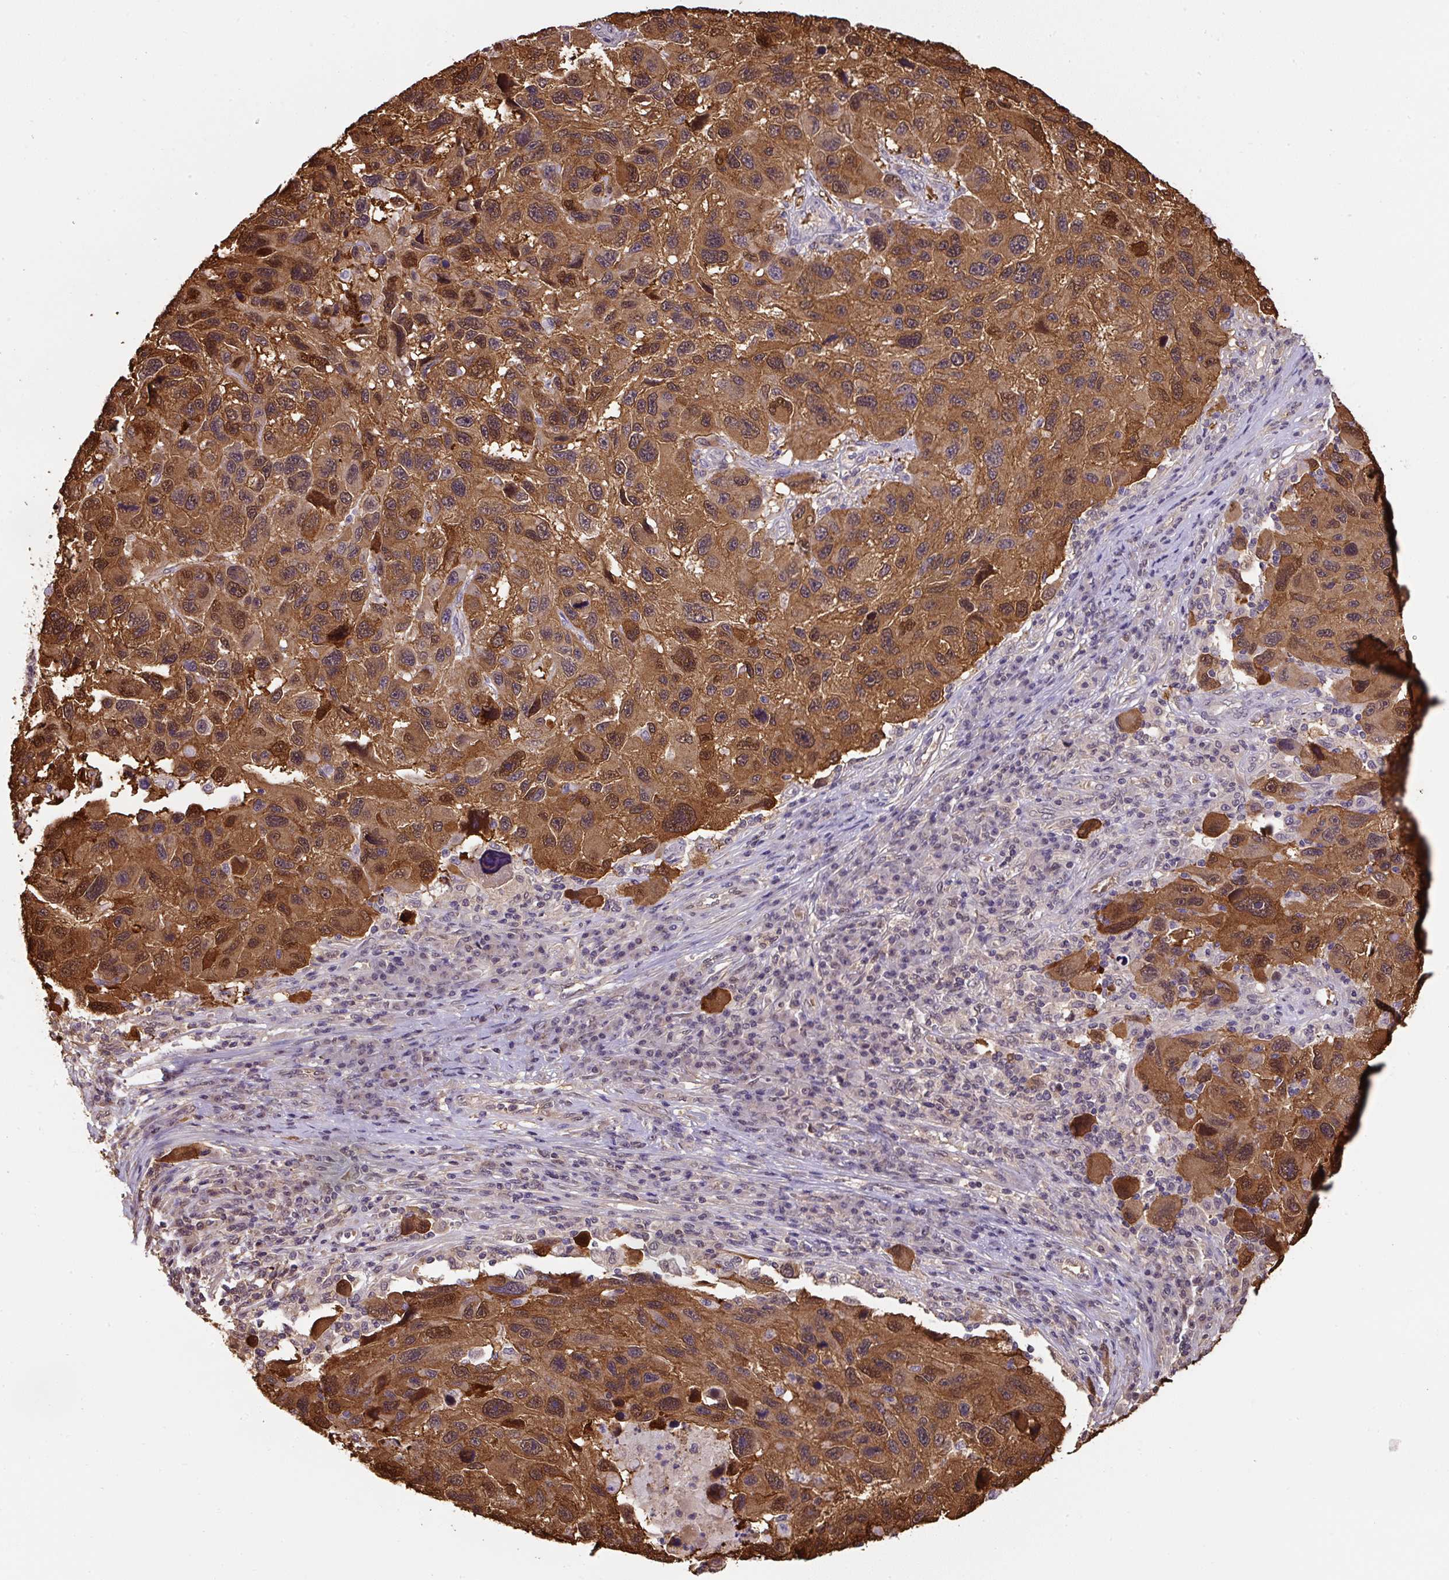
{"staining": {"intensity": "moderate", "quantity": ">75%", "location": "cytoplasmic/membranous,nuclear"}, "tissue": "melanoma", "cell_type": "Tumor cells", "image_type": "cancer", "snomed": [{"axis": "morphology", "description": "Malignant melanoma, NOS"}, {"axis": "topography", "description": "Skin"}], "caption": "Protein staining of melanoma tissue shows moderate cytoplasmic/membranous and nuclear staining in about >75% of tumor cells.", "gene": "ST13", "patient": {"sex": "male", "age": 53}}